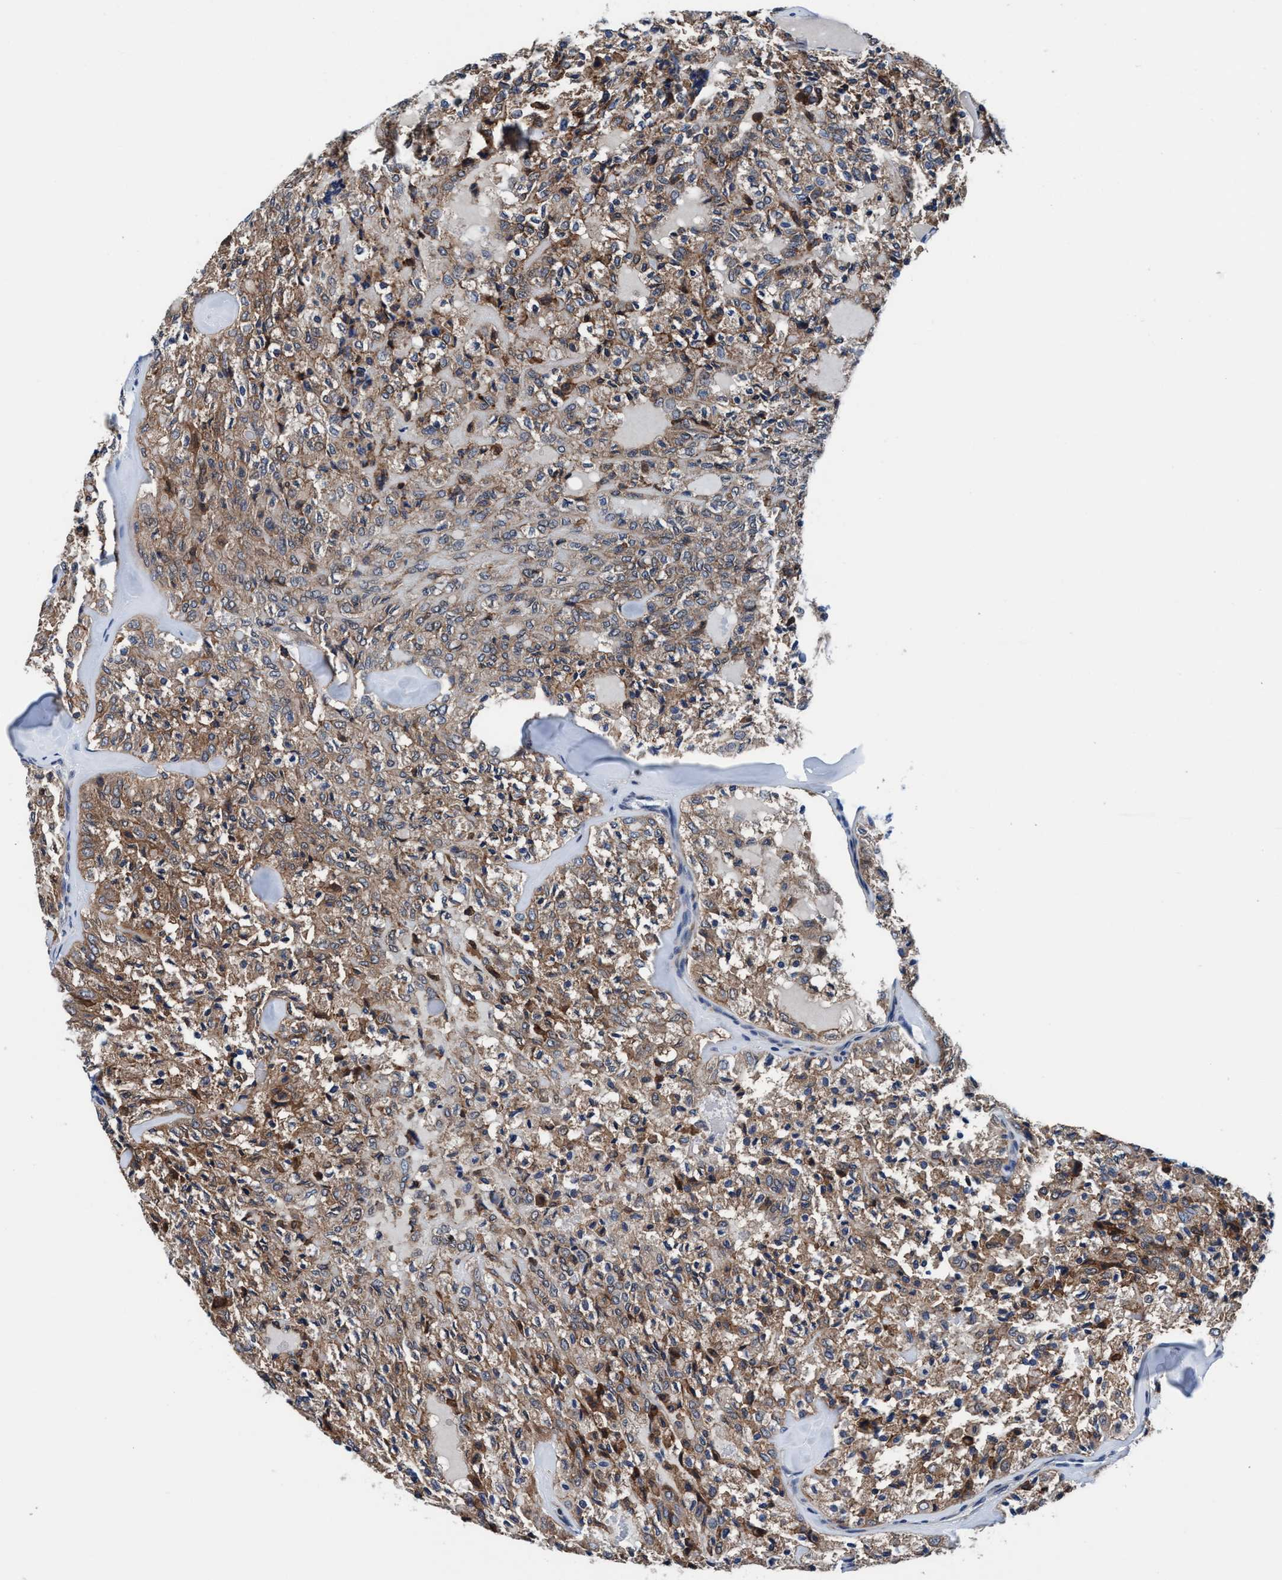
{"staining": {"intensity": "moderate", "quantity": ">75%", "location": "cytoplasmic/membranous"}, "tissue": "thyroid cancer", "cell_type": "Tumor cells", "image_type": "cancer", "snomed": [{"axis": "morphology", "description": "Follicular adenoma carcinoma, NOS"}, {"axis": "topography", "description": "Thyroid gland"}], "caption": "Thyroid cancer (follicular adenoma carcinoma) stained for a protein exhibits moderate cytoplasmic/membranous positivity in tumor cells. Nuclei are stained in blue.", "gene": "TMEM94", "patient": {"sex": "male", "age": 75}}